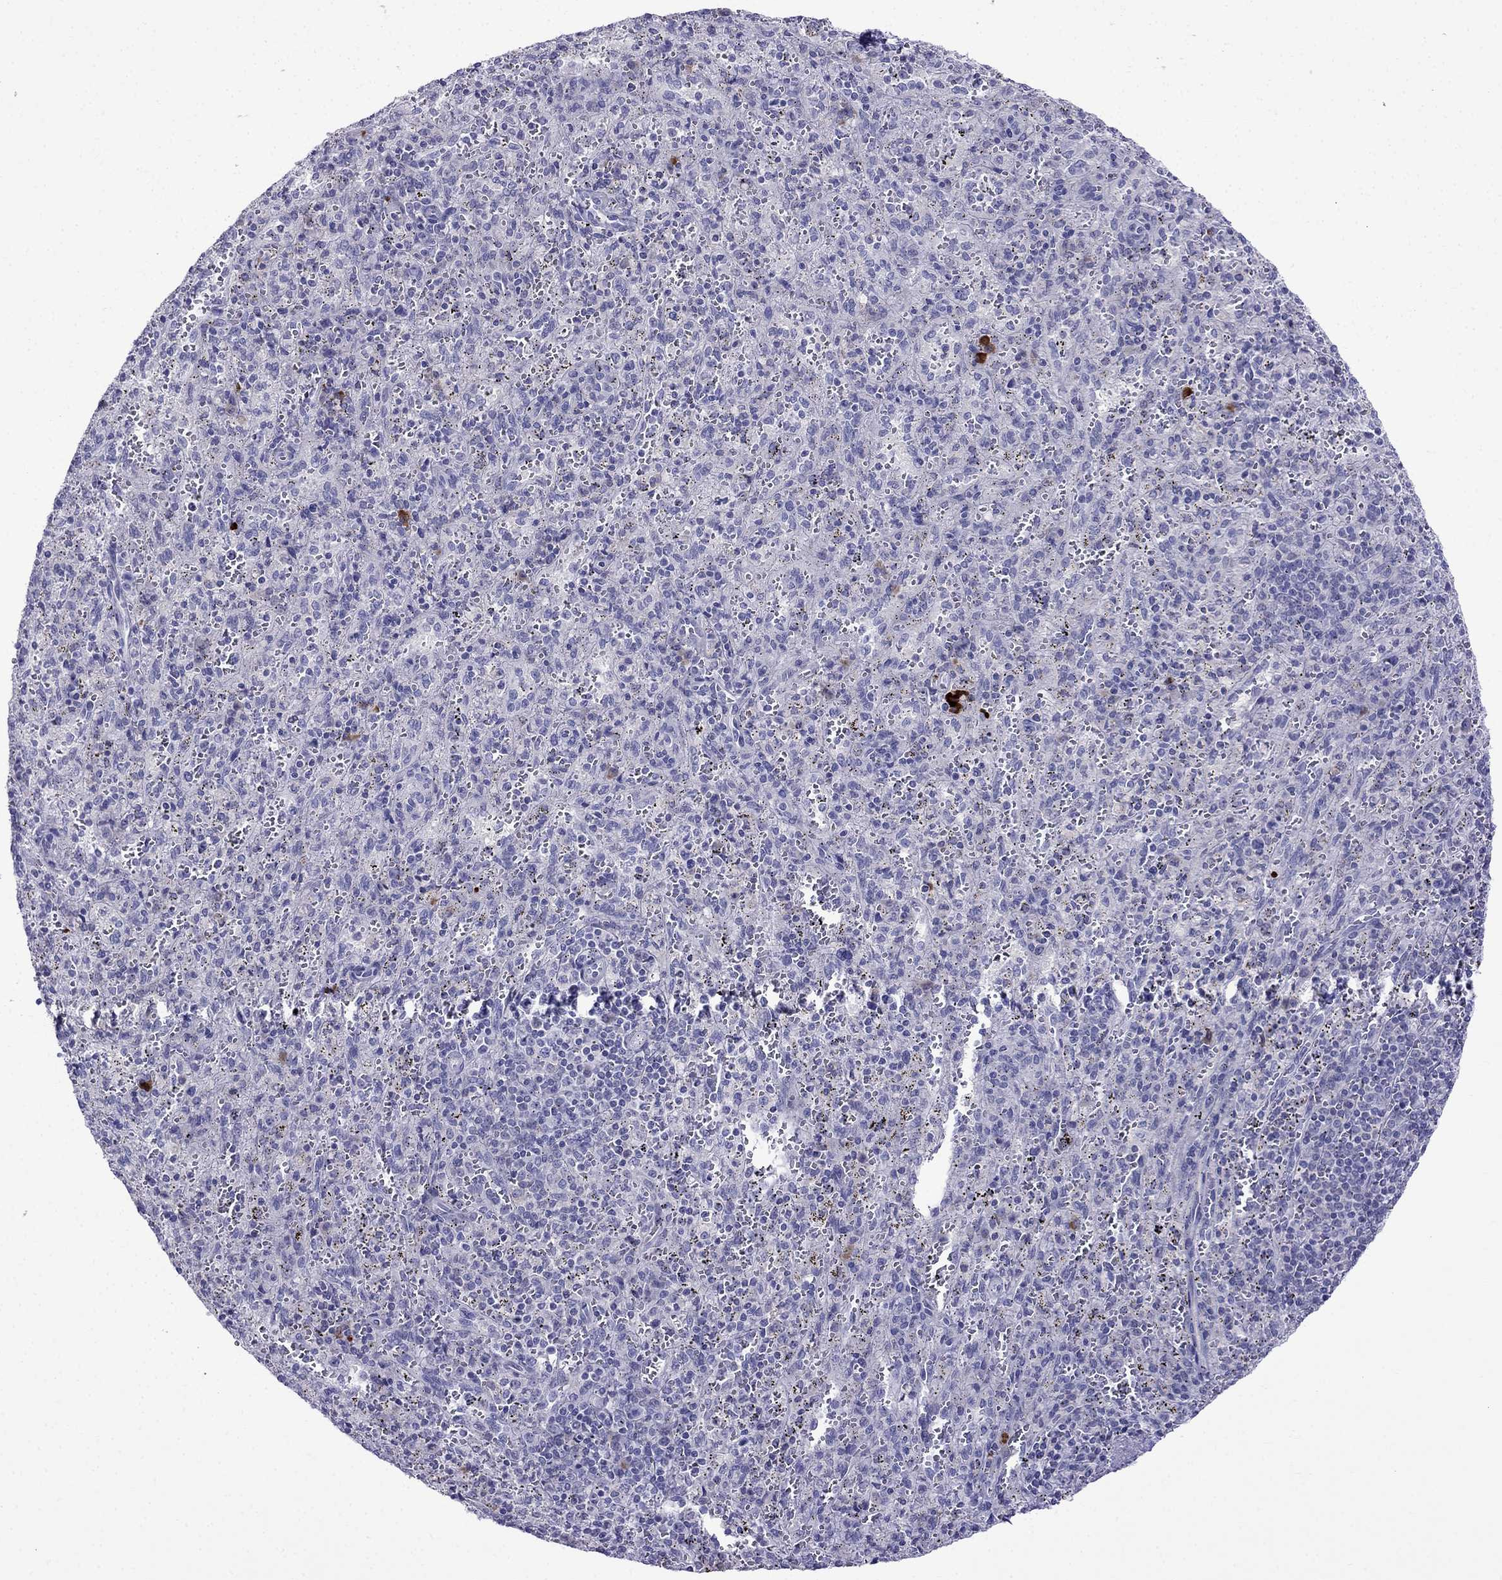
{"staining": {"intensity": "strong", "quantity": "<25%", "location": "cytoplasmic/membranous"}, "tissue": "spleen", "cell_type": "Cells in red pulp", "image_type": "normal", "snomed": [{"axis": "morphology", "description": "Normal tissue, NOS"}, {"axis": "topography", "description": "Spleen"}], "caption": "An image of human spleen stained for a protein displays strong cytoplasmic/membranous brown staining in cells in red pulp.", "gene": "PATE1", "patient": {"sex": "male", "age": 57}}